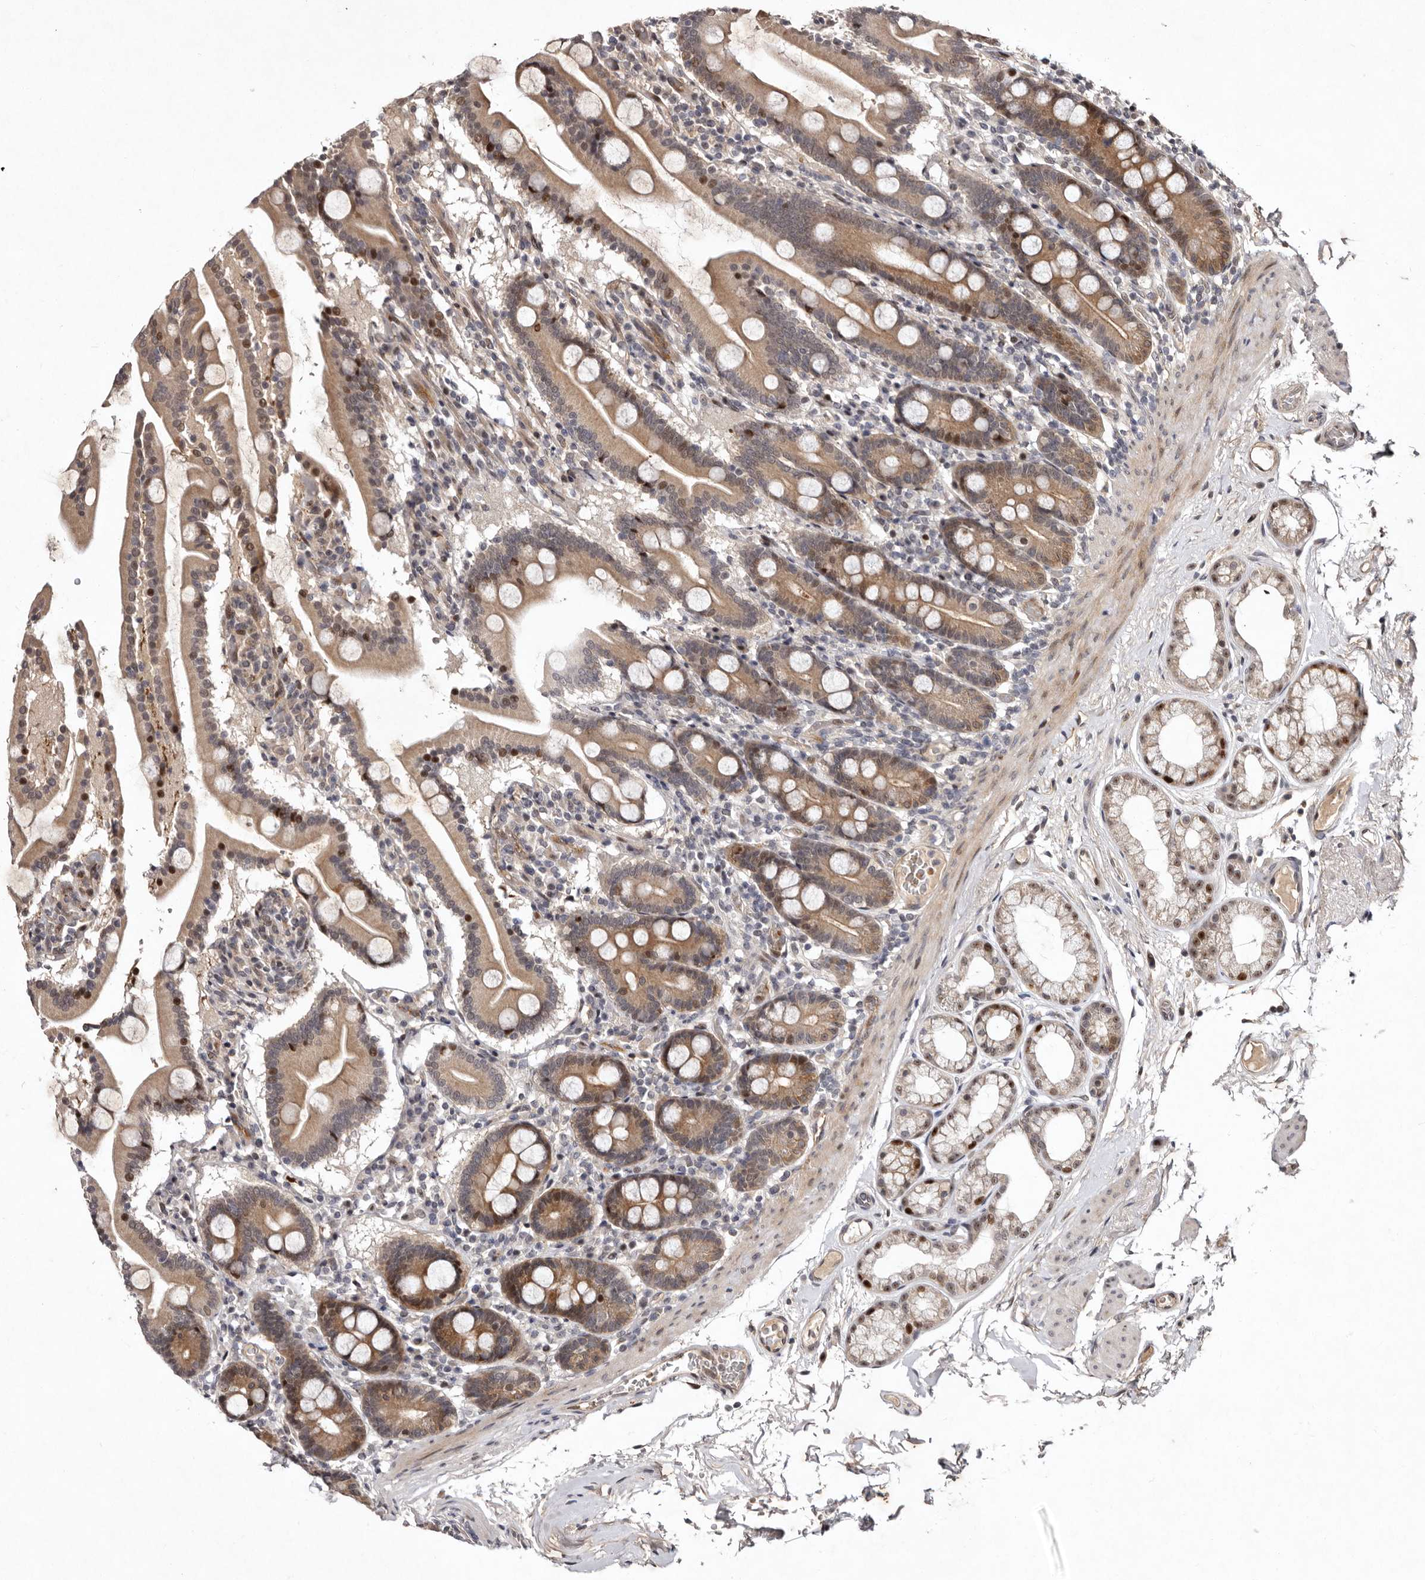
{"staining": {"intensity": "moderate", "quantity": ">75%", "location": "cytoplasmic/membranous,nuclear"}, "tissue": "duodenum", "cell_type": "Glandular cells", "image_type": "normal", "snomed": [{"axis": "morphology", "description": "Normal tissue, NOS"}, {"axis": "topography", "description": "Duodenum"}], "caption": "Glandular cells show medium levels of moderate cytoplasmic/membranous,nuclear expression in about >75% of cells in normal duodenum. Nuclei are stained in blue.", "gene": "ABL1", "patient": {"sex": "male", "age": 55}}